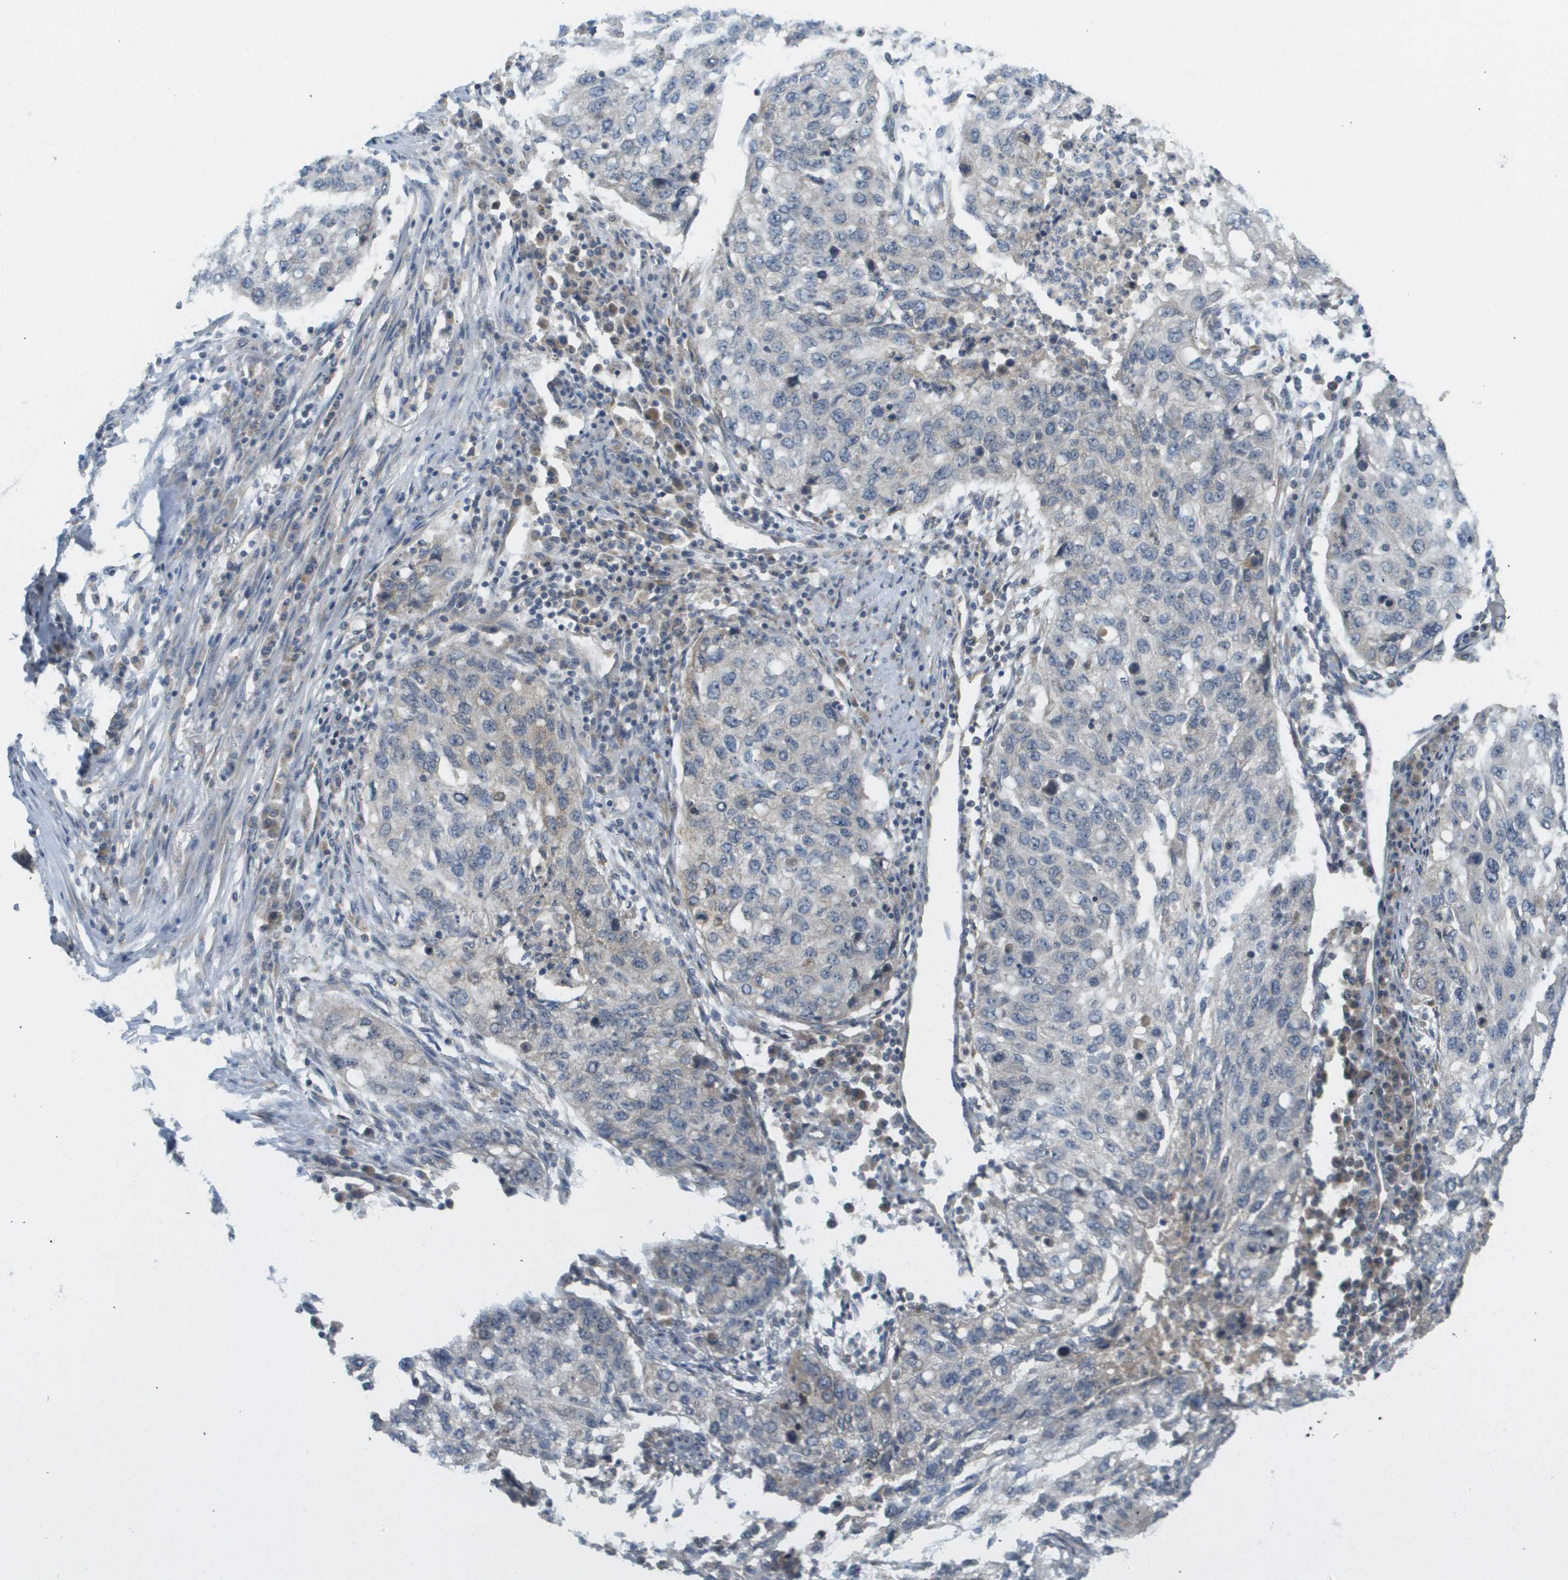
{"staining": {"intensity": "negative", "quantity": "none", "location": "none"}, "tissue": "lung cancer", "cell_type": "Tumor cells", "image_type": "cancer", "snomed": [{"axis": "morphology", "description": "Squamous cell carcinoma, NOS"}, {"axis": "topography", "description": "Lung"}], "caption": "Immunohistochemistry of lung squamous cell carcinoma displays no expression in tumor cells.", "gene": "PROC", "patient": {"sex": "female", "age": 63}}